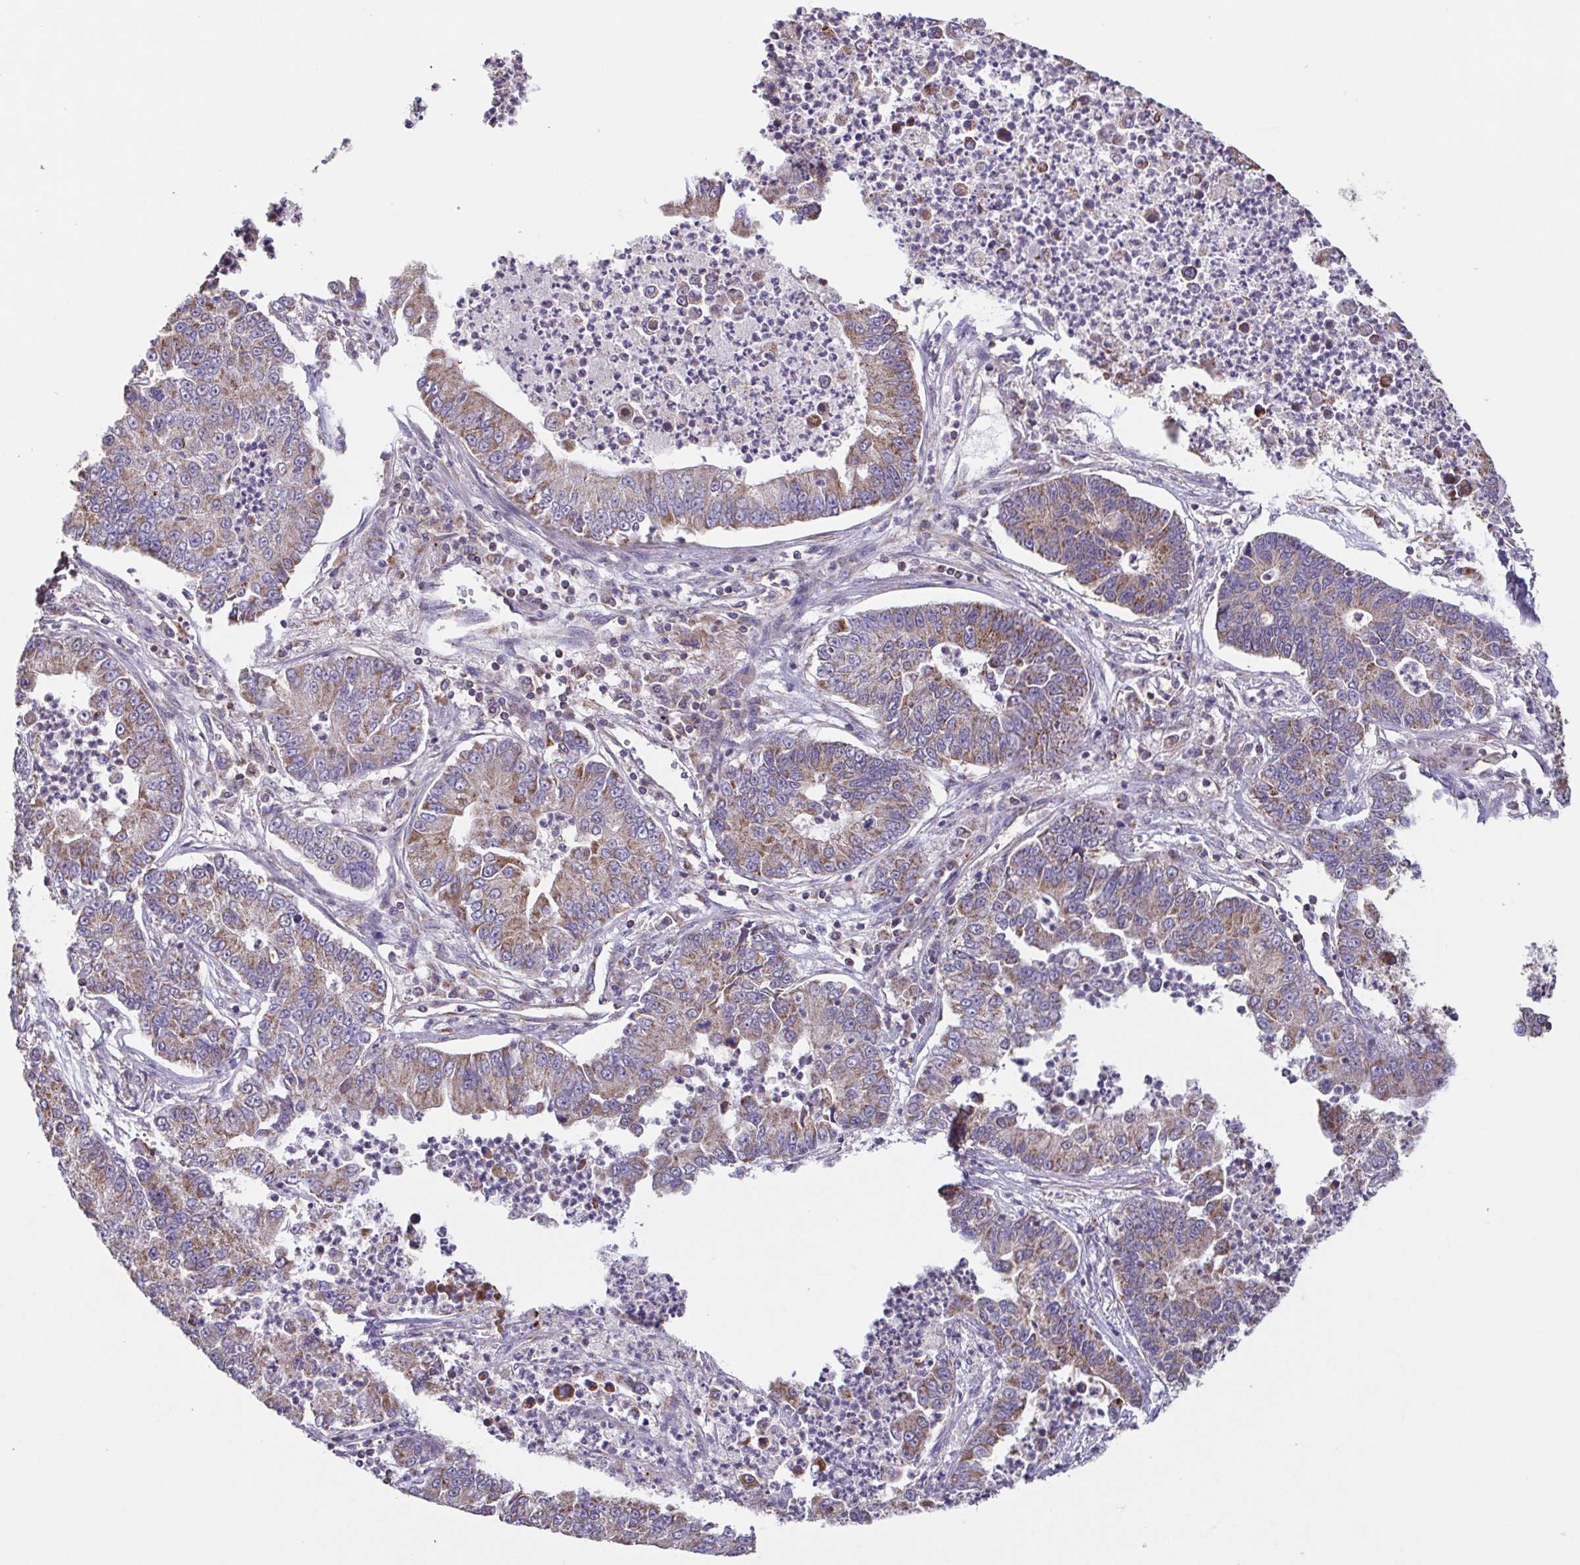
{"staining": {"intensity": "weak", "quantity": "25%-75%", "location": "cytoplasmic/membranous"}, "tissue": "lung cancer", "cell_type": "Tumor cells", "image_type": "cancer", "snomed": [{"axis": "morphology", "description": "Adenocarcinoma, NOS"}, {"axis": "topography", "description": "Lung"}], "caption": "An immunohistochemistry micrograph of neoplastic tissue is shown. Protein staining in brown shows weak cytoplasmic/membranous positivity in adenocarcinoma (lung) within tumor cells.", "gene": "DIP2B", "patient": {"sex": "female", "age": 57}}